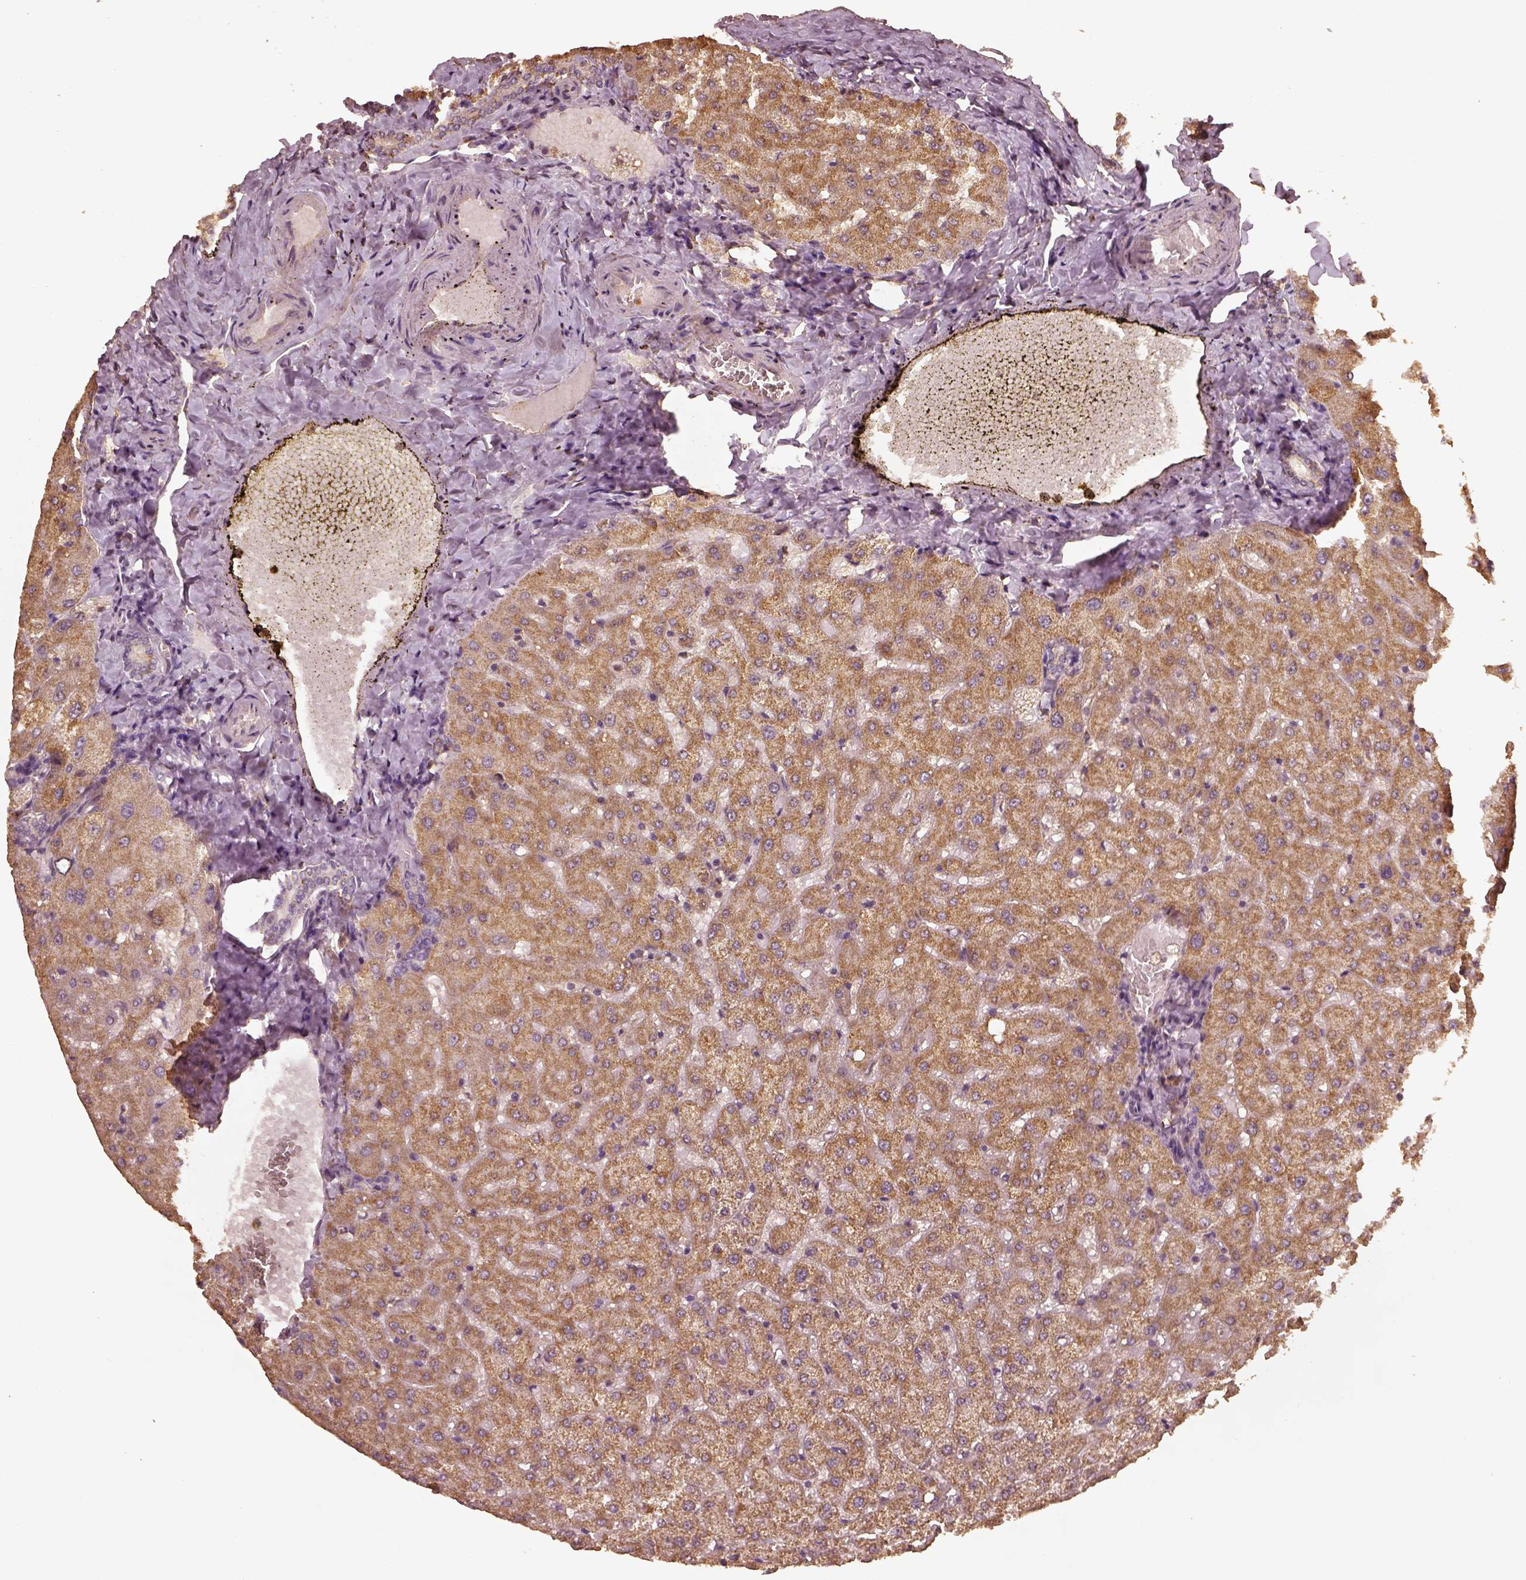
{"staining": {"intensity": "weak", "quantity": ">75%", "location": "cytoplasmic/membranous"}, "tissue": "liver", "cell_type": "Cholangiocytes", "image_type": "normal", "snomed": [{"axis": "morphology", "description": "Normal tissue, NOS"}, {"axis": "topography", "description": "Liver"}], "caption": "Weak cytoplasmic/membranous positivity is appreciated in approximately >75% of cholangiocytes in benign liver.", "gene": "PTGES2", "patient": {"sex": "female", "age": 50}}